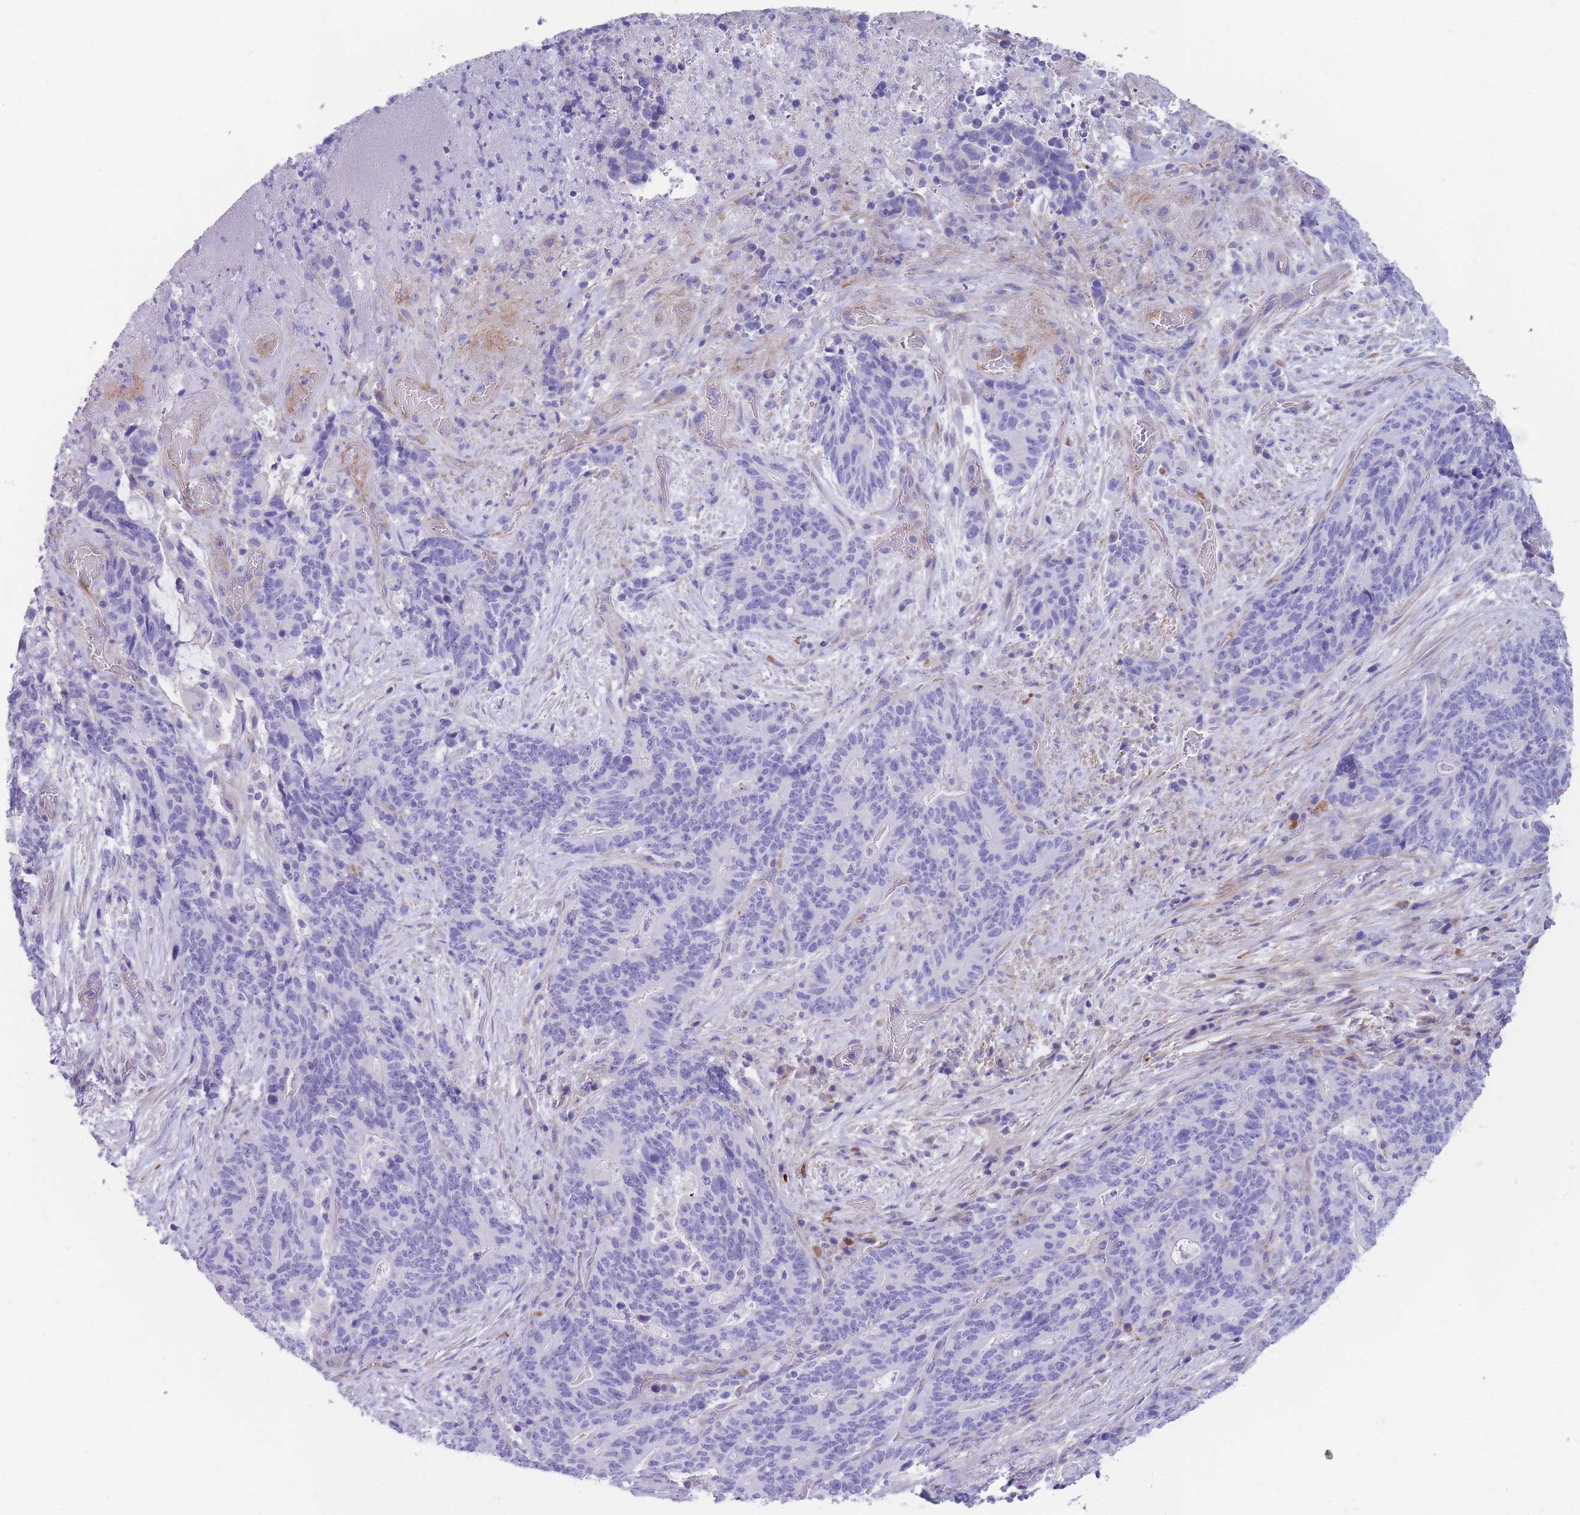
{"staining": {"intensity": "negative", "quantity": "none", "location": "none"}, "tissue": "stomach cancer", "cell_type": "Tumor cells", "image_type": "cancer", "snomed": [{"axis": "morphology", "description": "Normal tissue, NOS"}, {"axis": "morphology", "description": "Adenocarcinoma, NOS"}, {"axis": "topography", "description": "Stomach"}], "caption": "An immunohistochemistry histopathology image of adenocarcinoma (stomach) is shown. There is no staining in tumor cells of adenocarcinoma (stomach).", "gene": "DET1", "patient": {"sex": "female", "age": 64}}